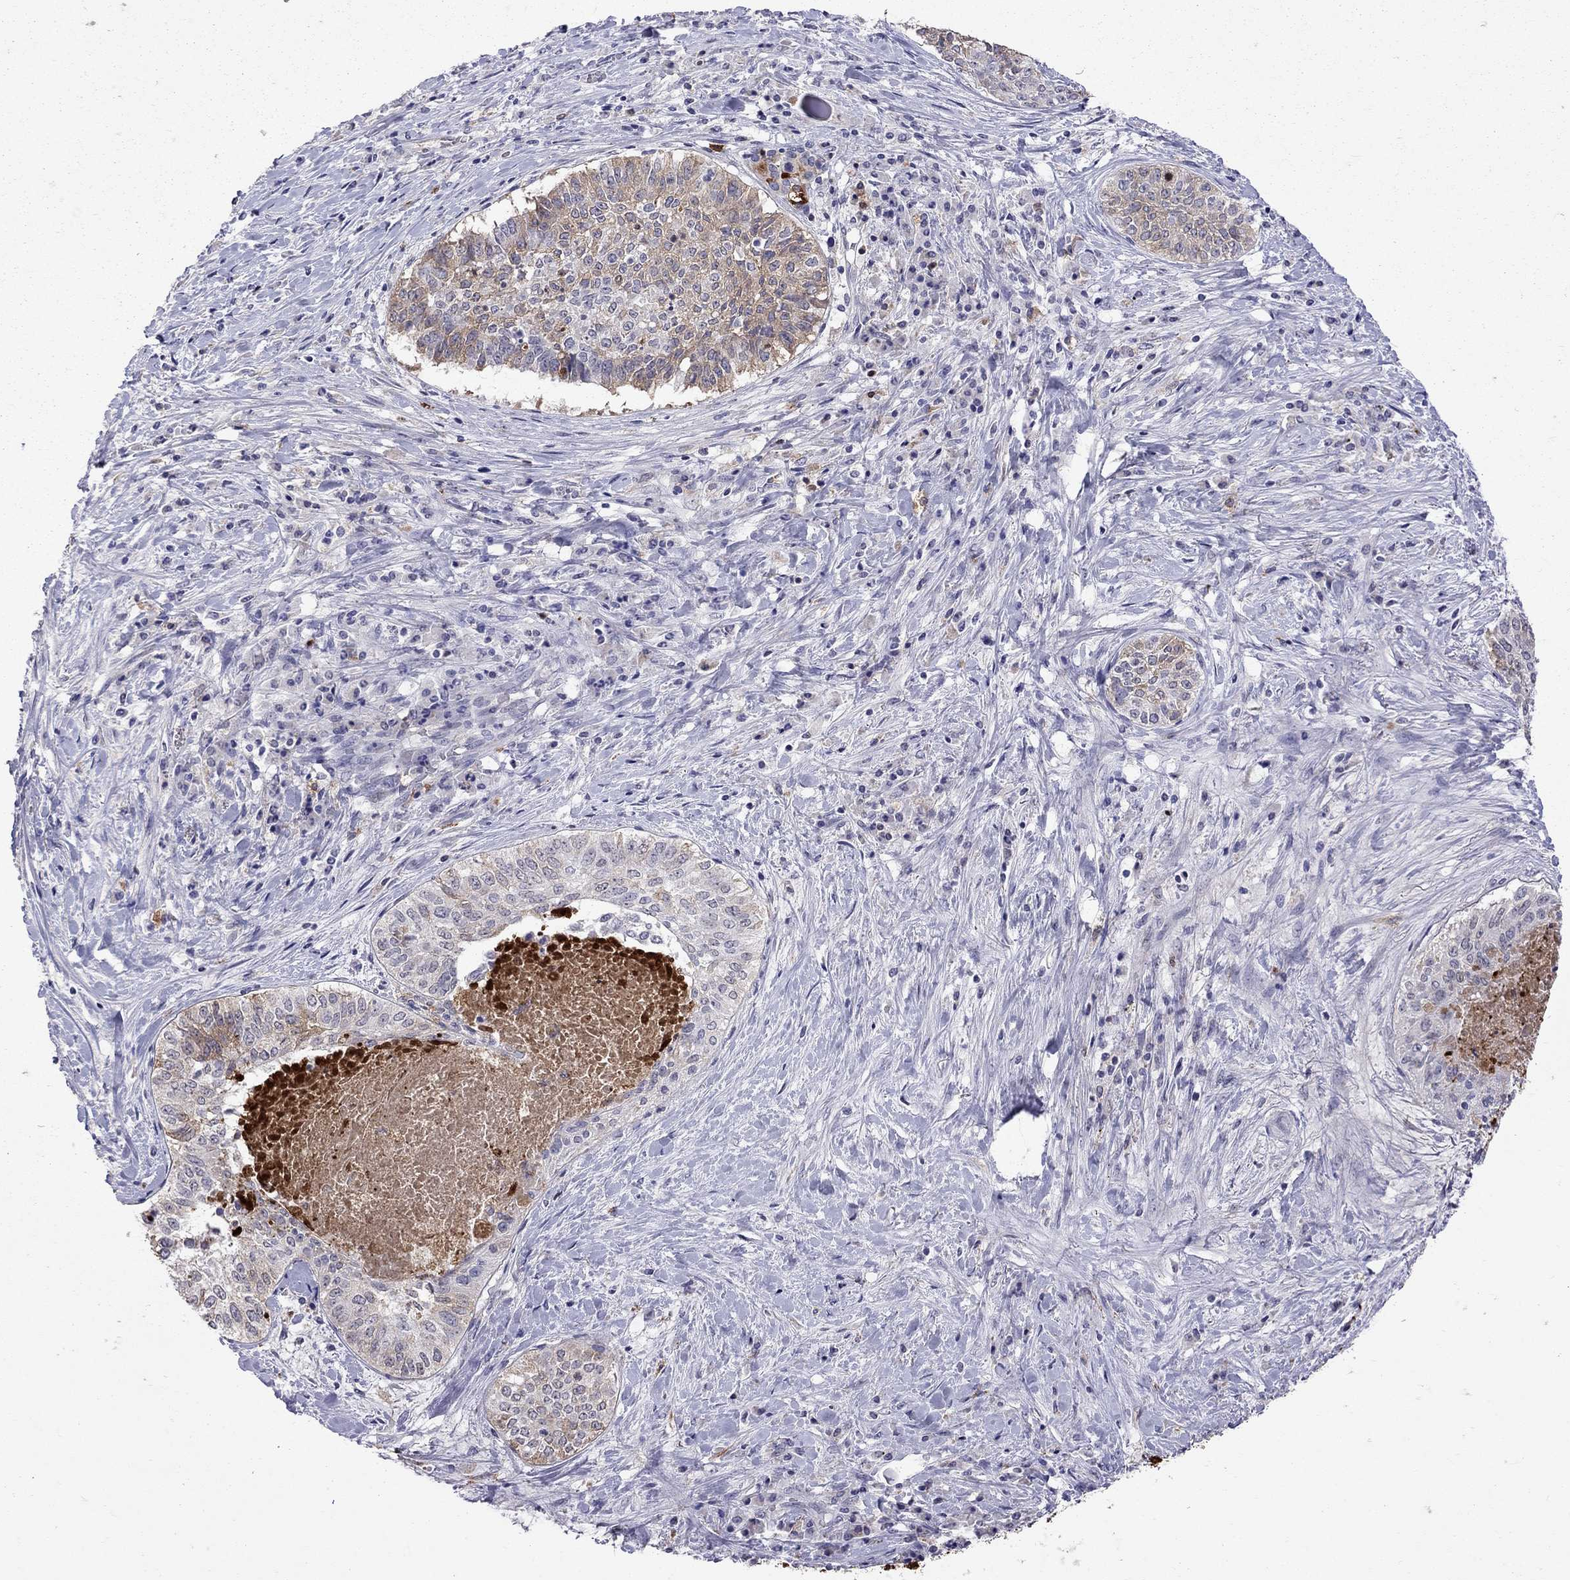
{"staining": {"intensity": "weak", "quantity": "<25%", "location": "cytoplasmic/membranous"}, "tissue": "lung cancer", "cell_type": "Tumor cells", "image_type": "cancer", "snomed": [{"axis": "morphology", "description": "Squamous cell carcinoma, NOS"}, {"axis": "topography", "description": "Lung"}], "caption": "Immunohistochemical staining of human lung cancer (squamous cell carcinoma) shows no significant positivity in tumor cells.", "gene": "SERPINA3", "patient": {"sex": "male", "age": 64}}